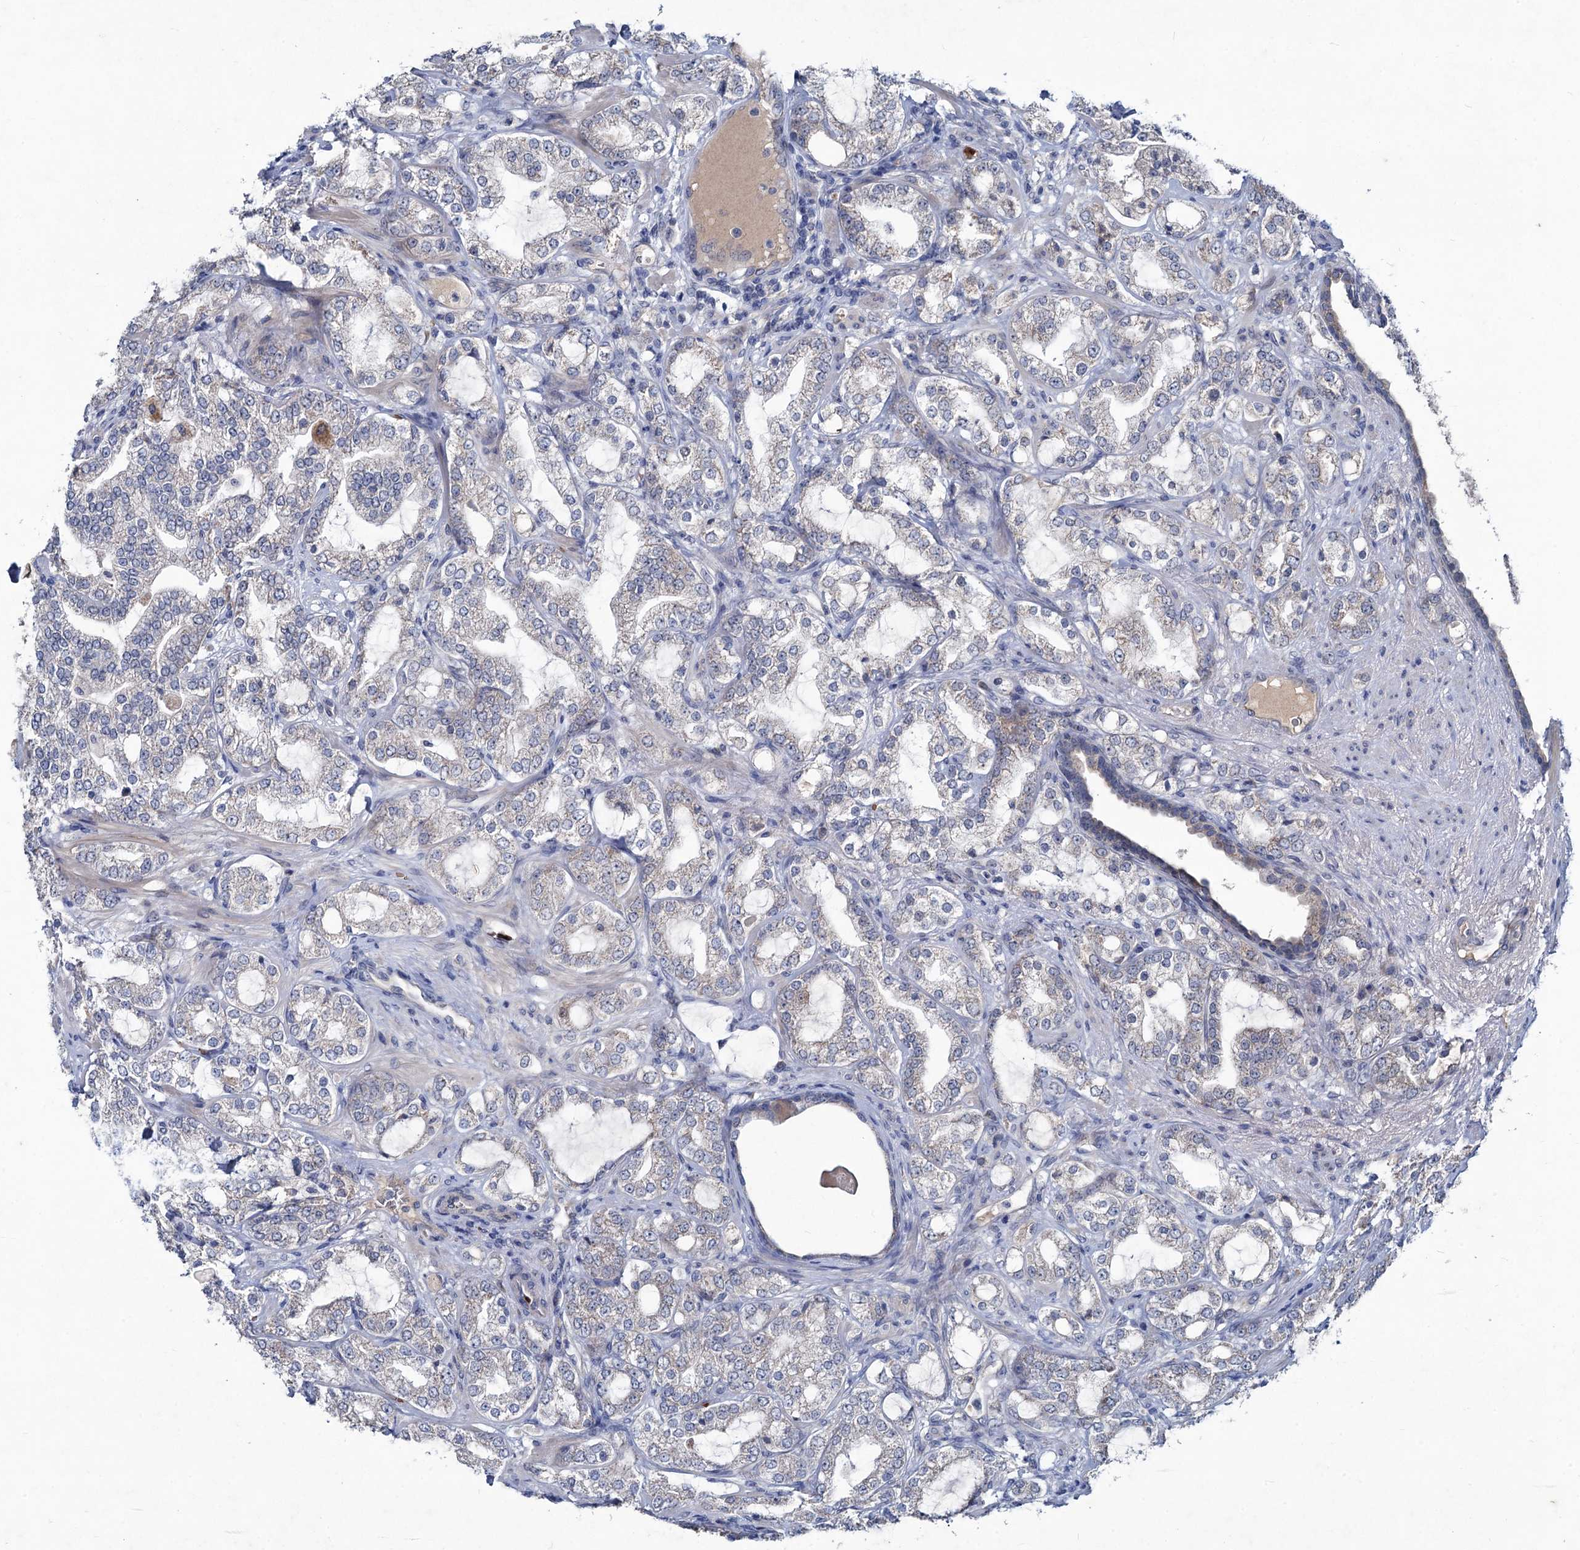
{"staining": {"intensity": "weak", "quantity": "<25%", "location": "cytoplasmic/membranous"}, "tissue": "prostate cancer", "cell_type": "Tumor cells", "image_type": "cancer", "snomed": [{"axis": "morphology", "description": "Adenocarcinoma, High grade"}, {"axis": "topography", "description": "Prostate"}], "caption": "Micrograph shows no protein expression in tumor cells of high-grade adenocarcinoma (prostate) tissue.", "gene": "RNF6", "patient": {"sex": "male", "age": 64}}